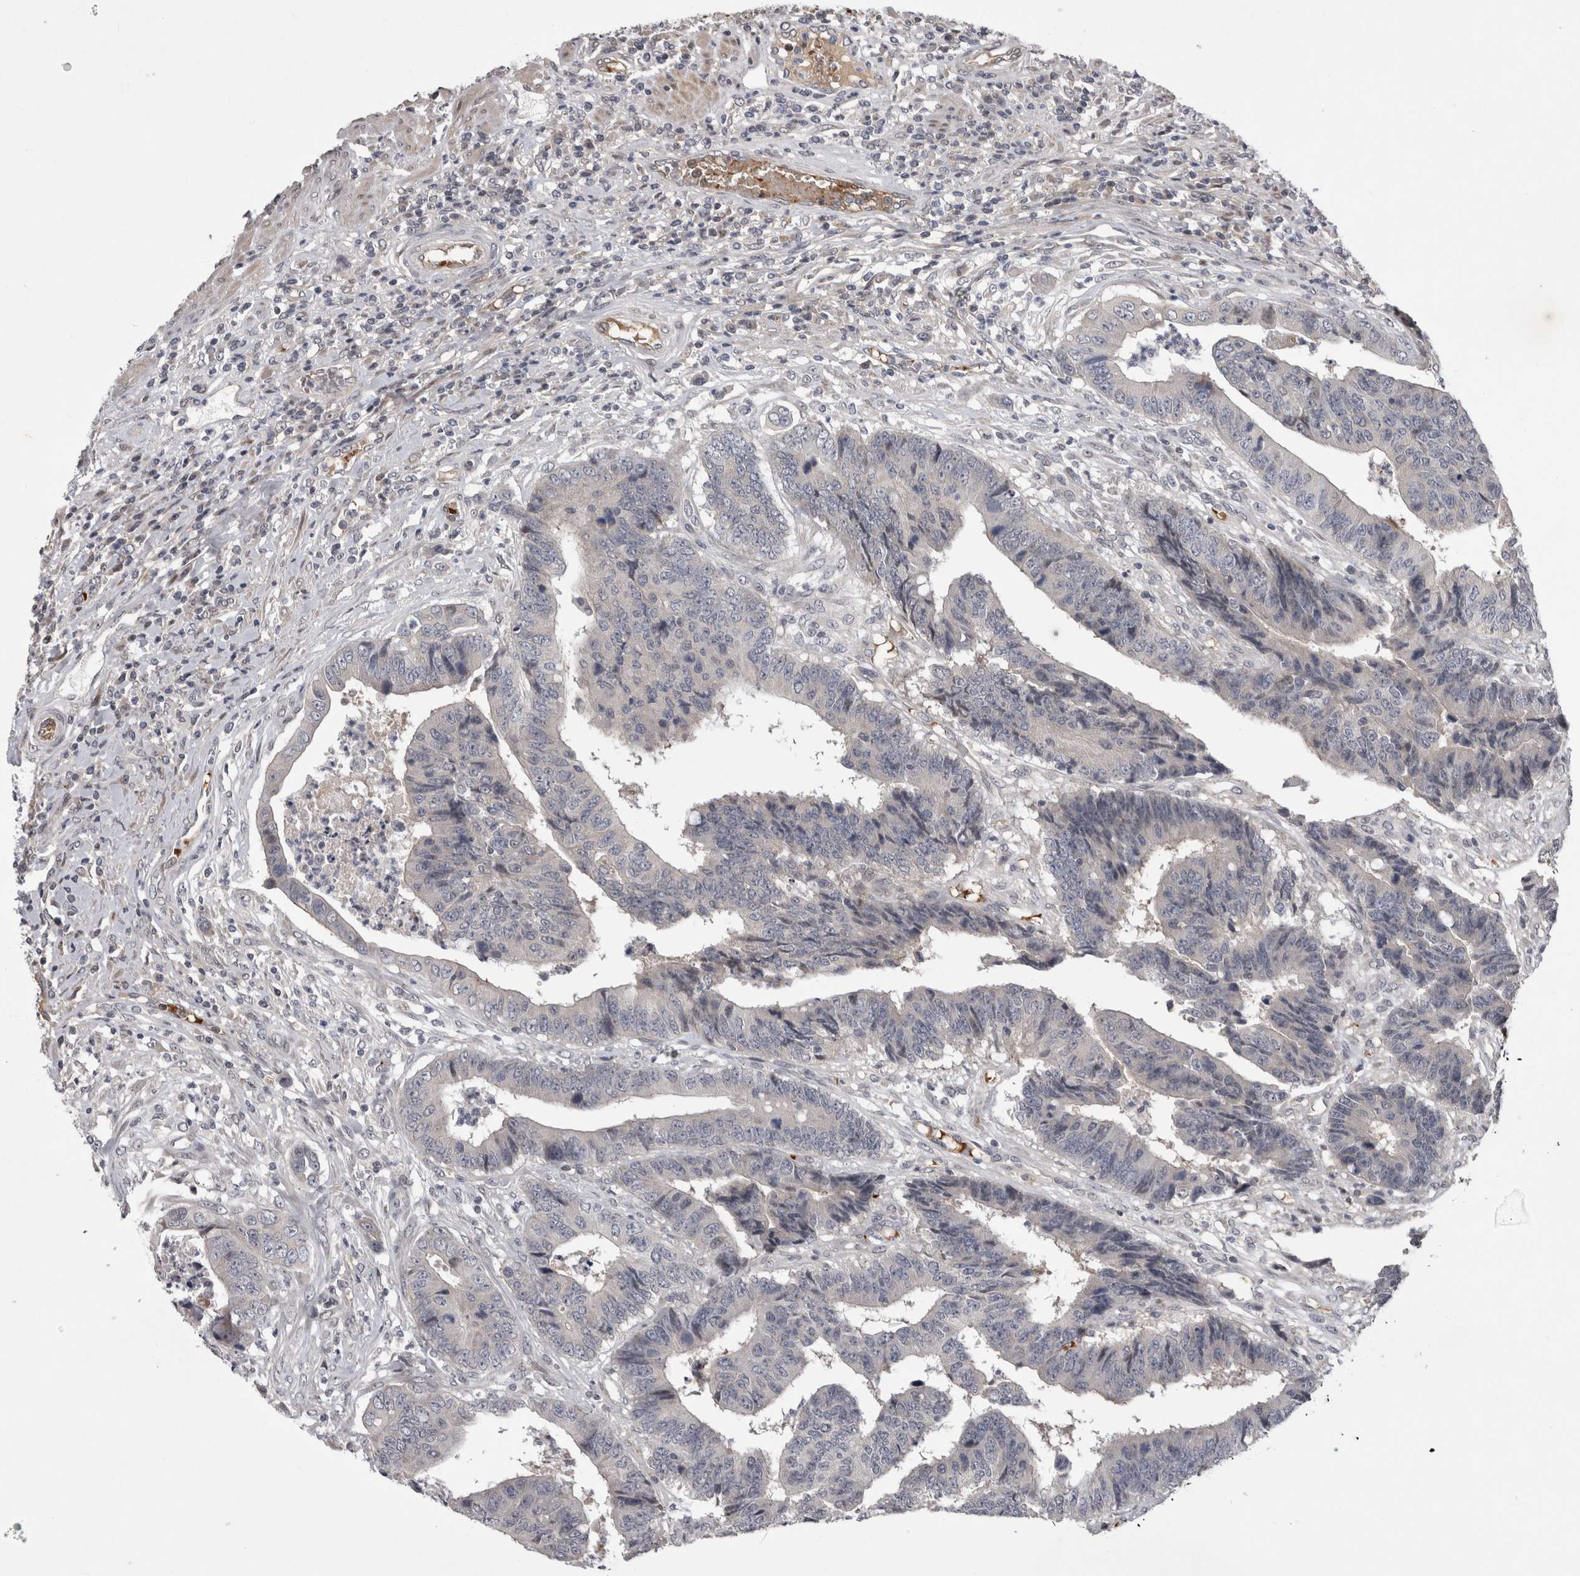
{"staining": {"intensity": "negative", "quantity": "none", "location": "none"}, "tissue": "colorectal cancer", "cell_type": "Tumor cells", "image_type": "cancer", "snomed": [{"axis": "morphology", "description": "Adenocarcinoma, NOS"}, {"axis": "topography", "description": "Rectum"}], "caption": "Immunohistochemistry (IHC) photomicrograph of human colorectal cancer stained for a protein (brown), which reveals no expression in tumor cells. (DAB (3,3'-diaminobenzidine) IHC with hematoxylin counter stain).", "gene": "IFI44", "patient": {"sex": "male", "age": 84}}